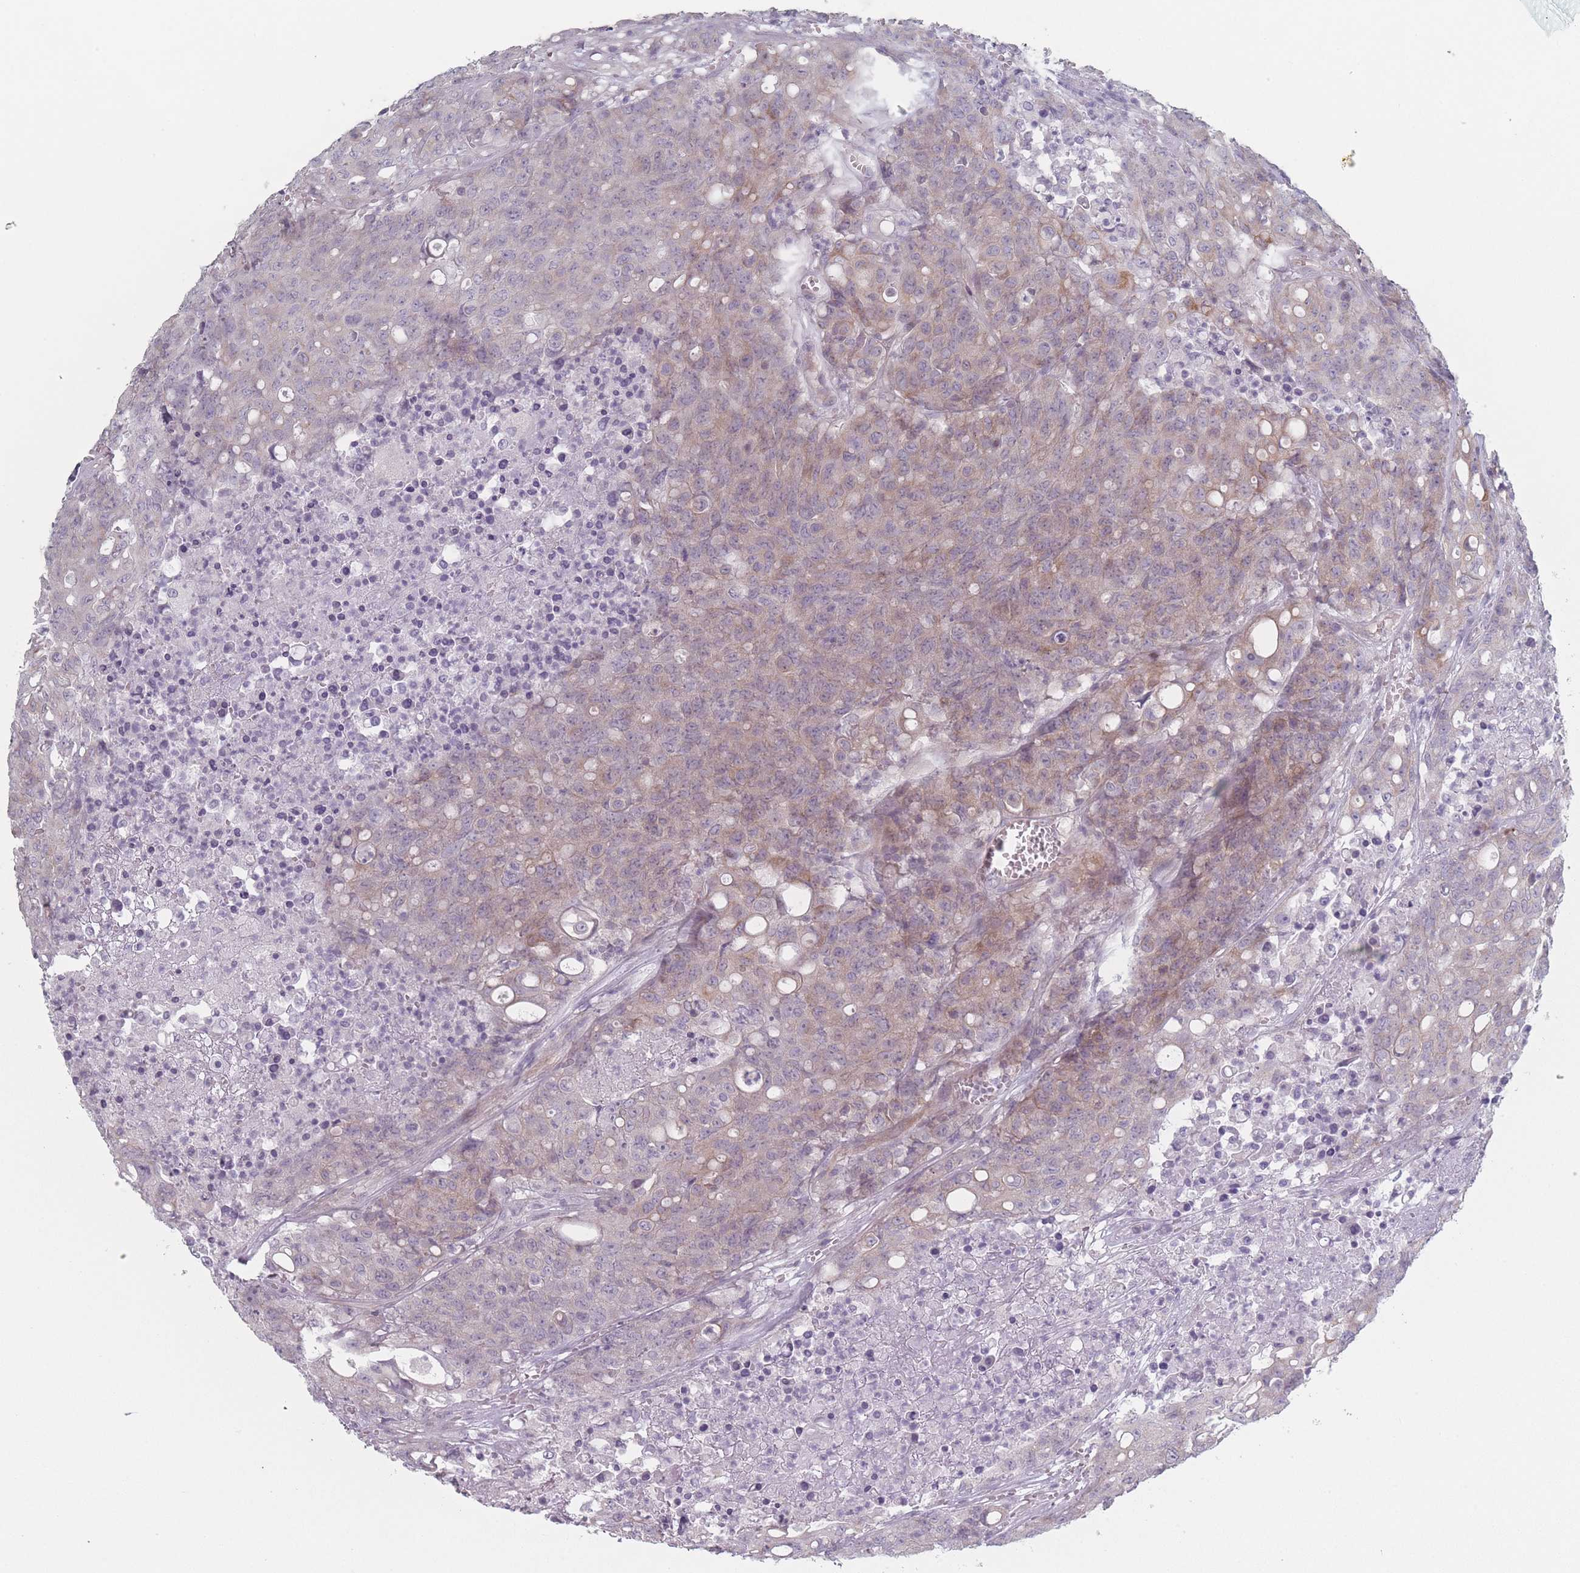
{"staining": {"intensity": "weak", "quantity": "25%-75%", "location": "cytoplasmic/membranous"}, "tissue": "colorectal cancer", "cell_type": "Tumor cells", "image_type": "cancer", "snomed": [{"axis": "morphology", "description": "Adenocarcinoma, NOS"}, {"axis": "topography", "description": "Colon"}], "caption": "Colorectal cancer stained for a protein reveals weak cytoplasmic/membranous positivity in tumor cells.", "gene": "RNF4", "patient": {"sex": "male", "age": 51}}